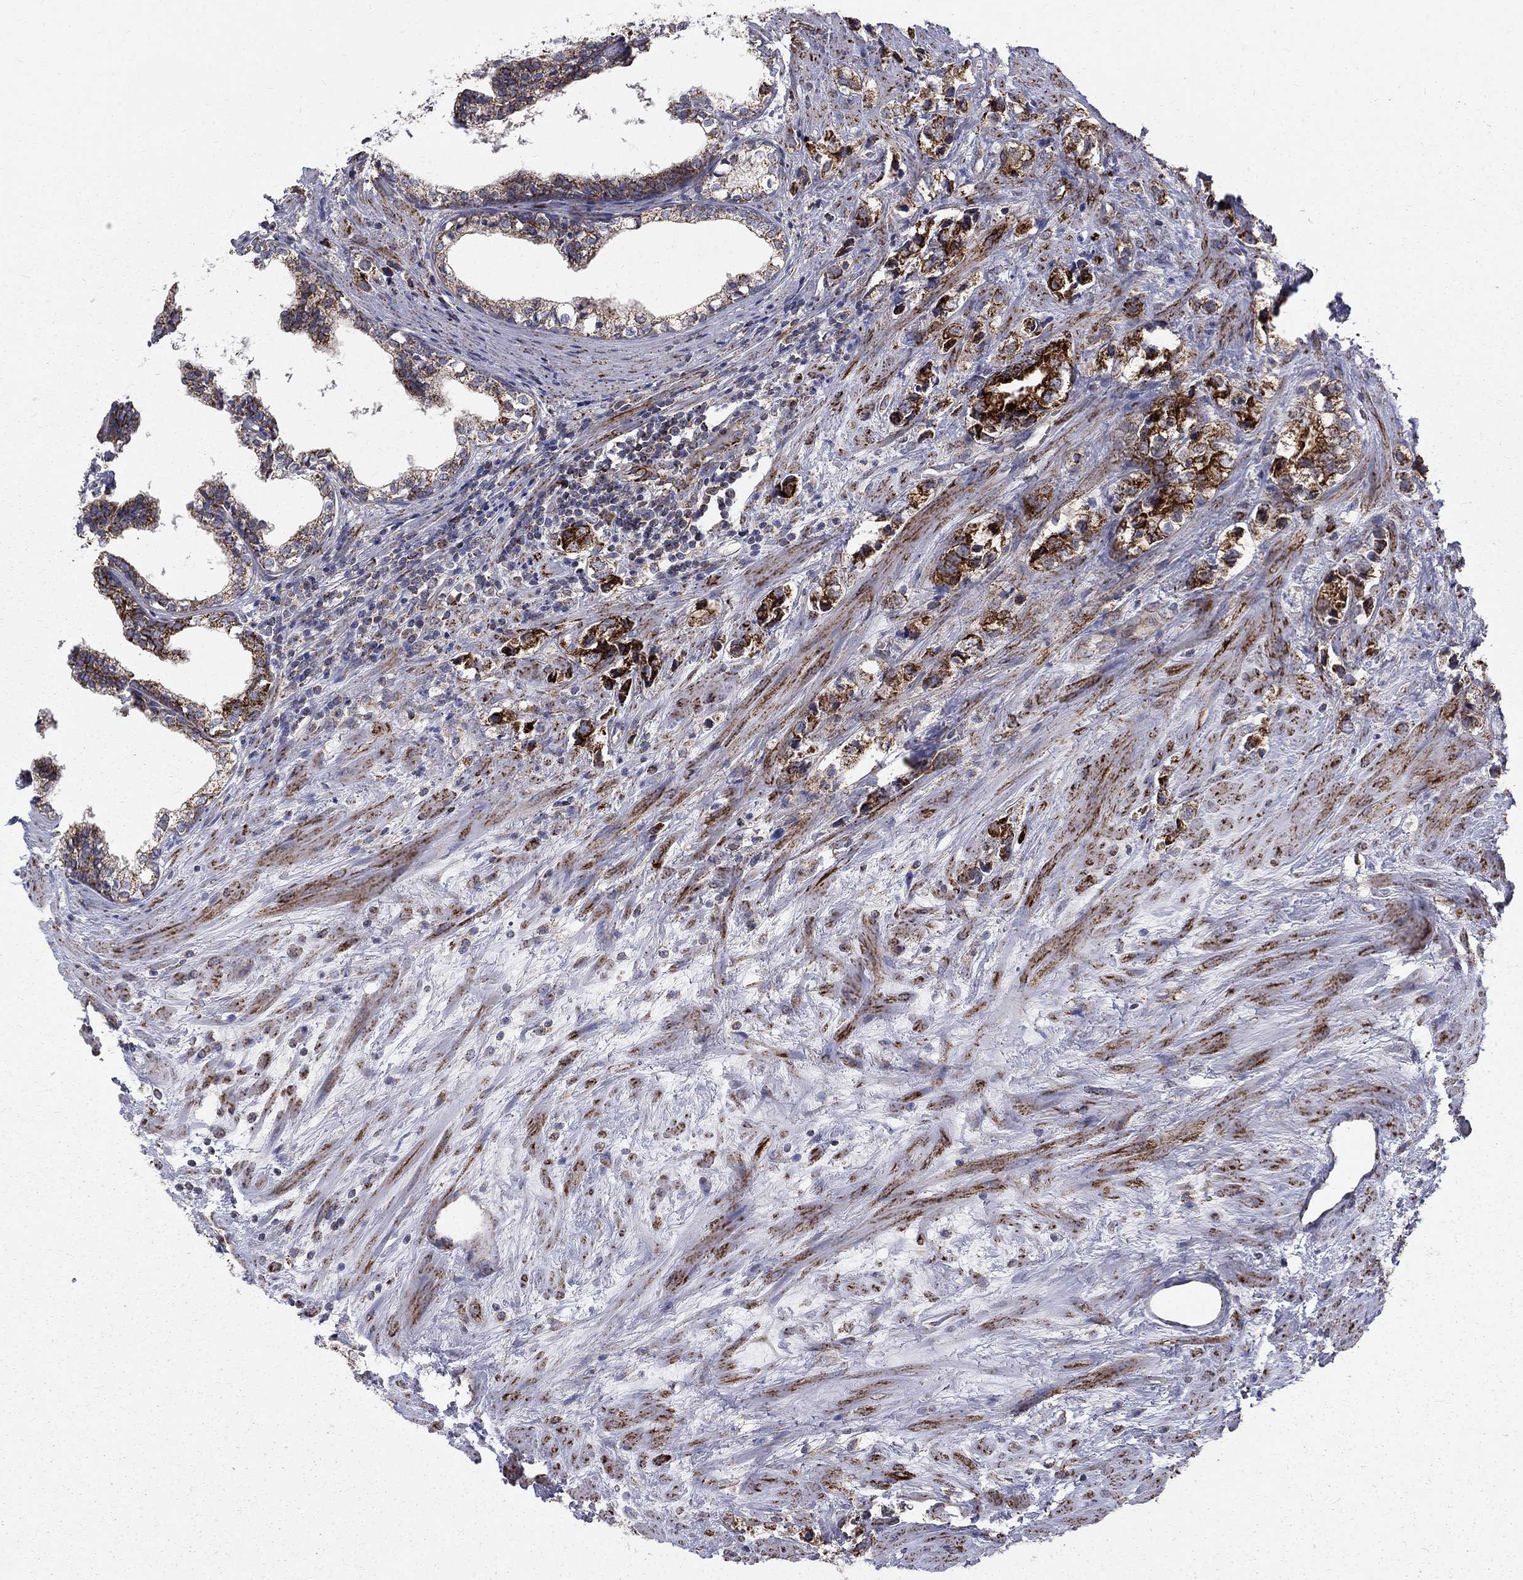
{"staining": {"intensity": "strong", "quantity": ">75%", "location": "cytoplasmic/membranous"}, "tissue": "prostate cancer", "cell_type": "Tumor cells", "image_type": "cancer", "snomed": [{"axis": "morphology", "description": "Adenocarcinoma, NOS"}, {"axis": "topography", "description": "Prostate and seminal vesicle, NOS"}], "caption": "A high-resolution photomicrograph shows immunohistochemistry staining of prostate cancer, which demonstrates strong cytoplasmic/membranous positivity in about >75% of tumor cells.", "gene": "ALDH1B1", "patient": {"sex": "male", "age": 63}}